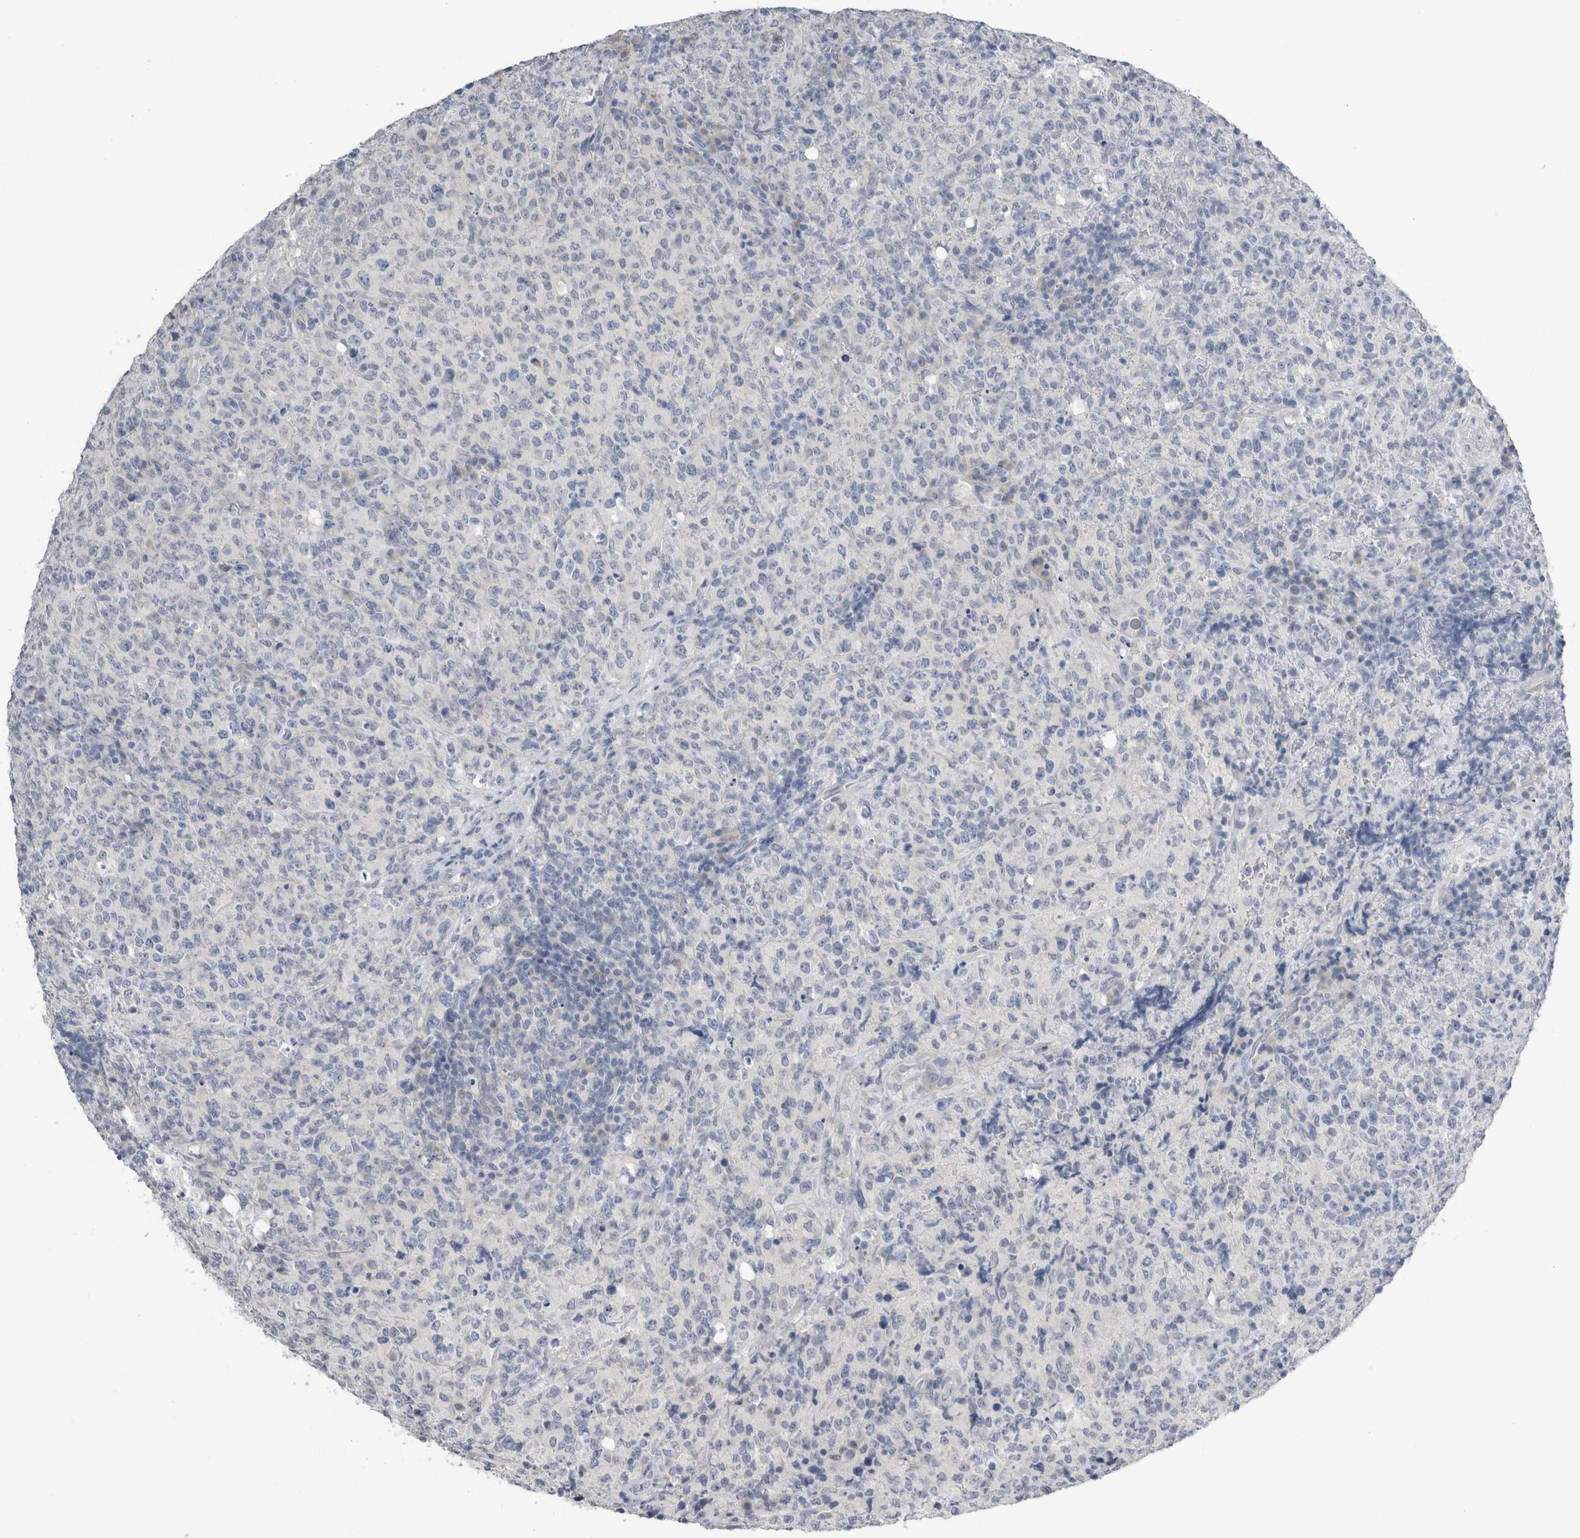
{"staining": {"intensity": "negative", "quantity": "none", "location": "none"}, "tissue": "lymphoma", "cell_type": "Tumor cells", "image_type": "cancer", "snomed": [{"axis": "morphology", "description": "Malignant lymphoma, non-Hodgkin's type, High grade"}, {"axis": "topography", "description": "Tonsil"}], "caption": "DAB (3,3'-diaminobenzidine) immunohistochemical staining of human lymphoma displays no significant positivity in tumor cells.", "gene": "NEFM", "patient": {"sex": "female", "age": 36}}